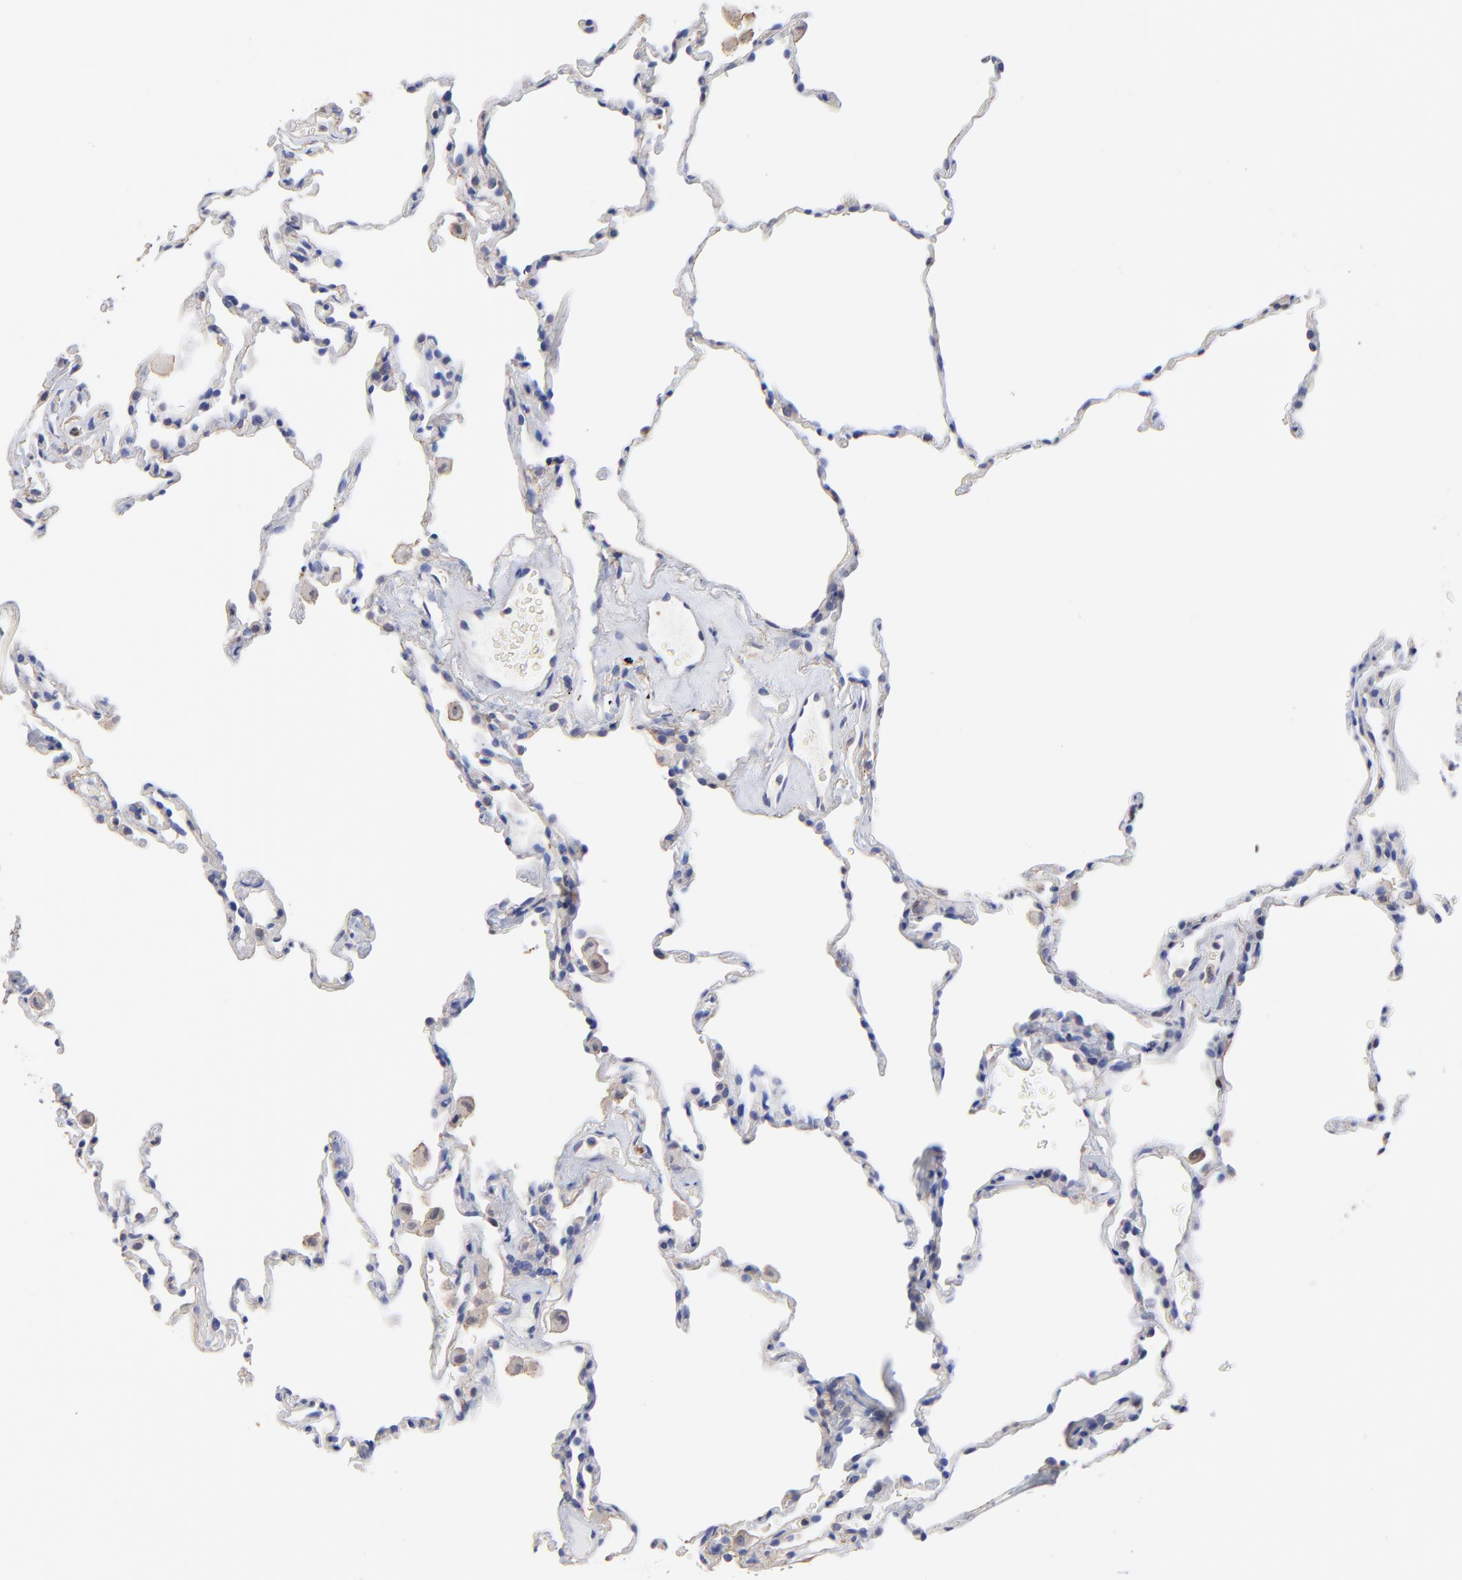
{"staining": {"intensity": "weak", "quantity": "<25%", "location": "cytoplasmic/membranous"}, "tissue": "lung", "cell_type": "Alveolar cells", "image_type": "normal", "snomed": [{"axis": "morphology", "description": "Normal tissue, NOS"}, {"axis": "morphology", "description": "Soft tissue tumor metastatic"}, {"axis": "topography", "description": "Lung"}], "caption": "IHC of benign lung demonstrates no staining in alveolar cells. (Brightfield microscopy of DAB immunohistochemistry (IHC) at high magnification).", "gene": "DCTPP1", "patient": {"sex": "male", "age": 59}}